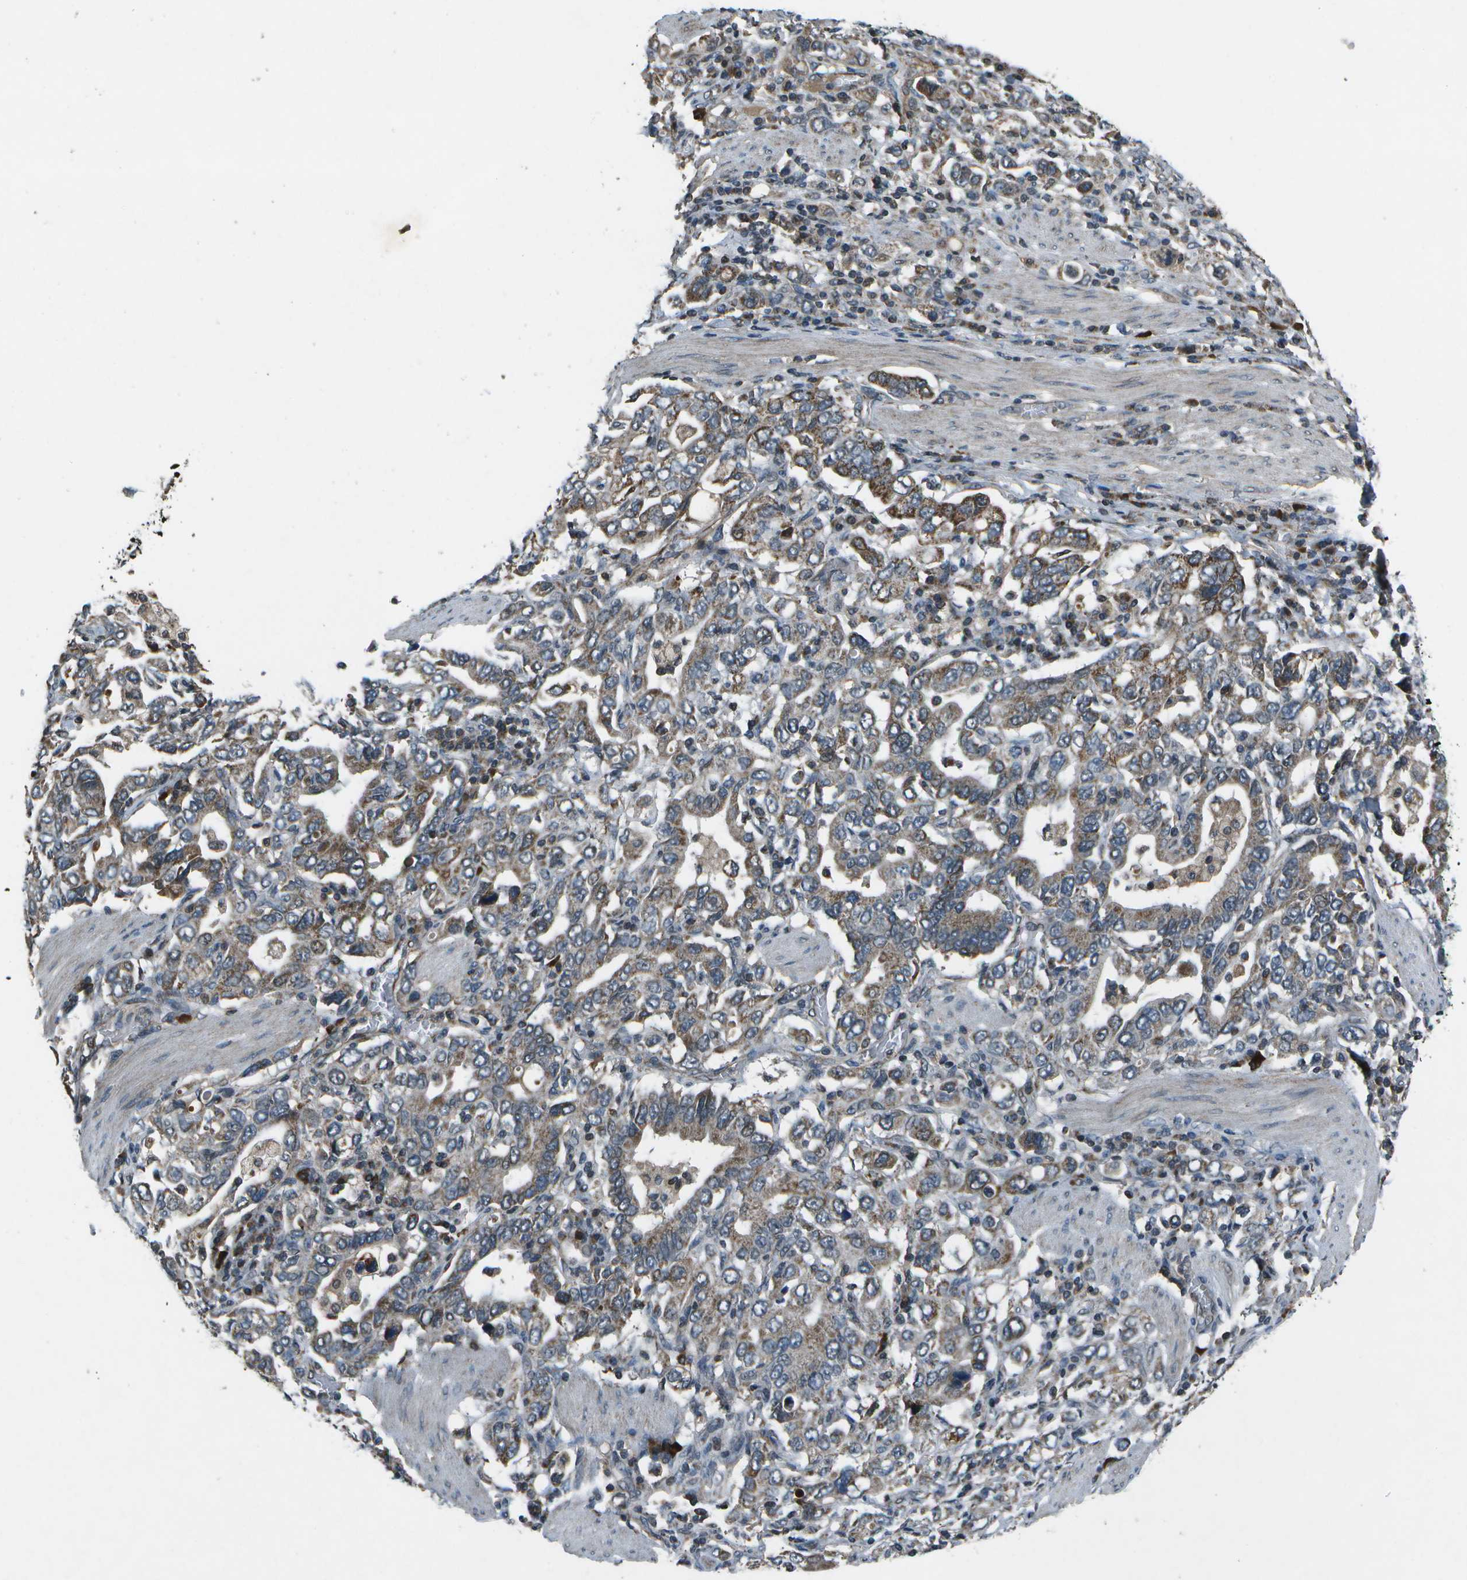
{"staining": {"intensity": "moderate", "quantity": "25%-75%", "location": "cytoplasmic/membranous"}, "tissue": "stomach cancer", "cell_type": "Tumor cells", "image_type": "cancer", "snomed": [{"axis": "morphology", "description": "Adenocarcinoma, NOS"}, {"axis": "topography", "description": "Stomach, upper"}], "caption": "This is a micrograph of IHC staining of stomach cancer (adenocarcinoma), which shows moderate staining in the cytoplasmic/membranous of tumor cells.", "gene": "EIF2AK1", "patient": {"sex": "male", "age": 62}}